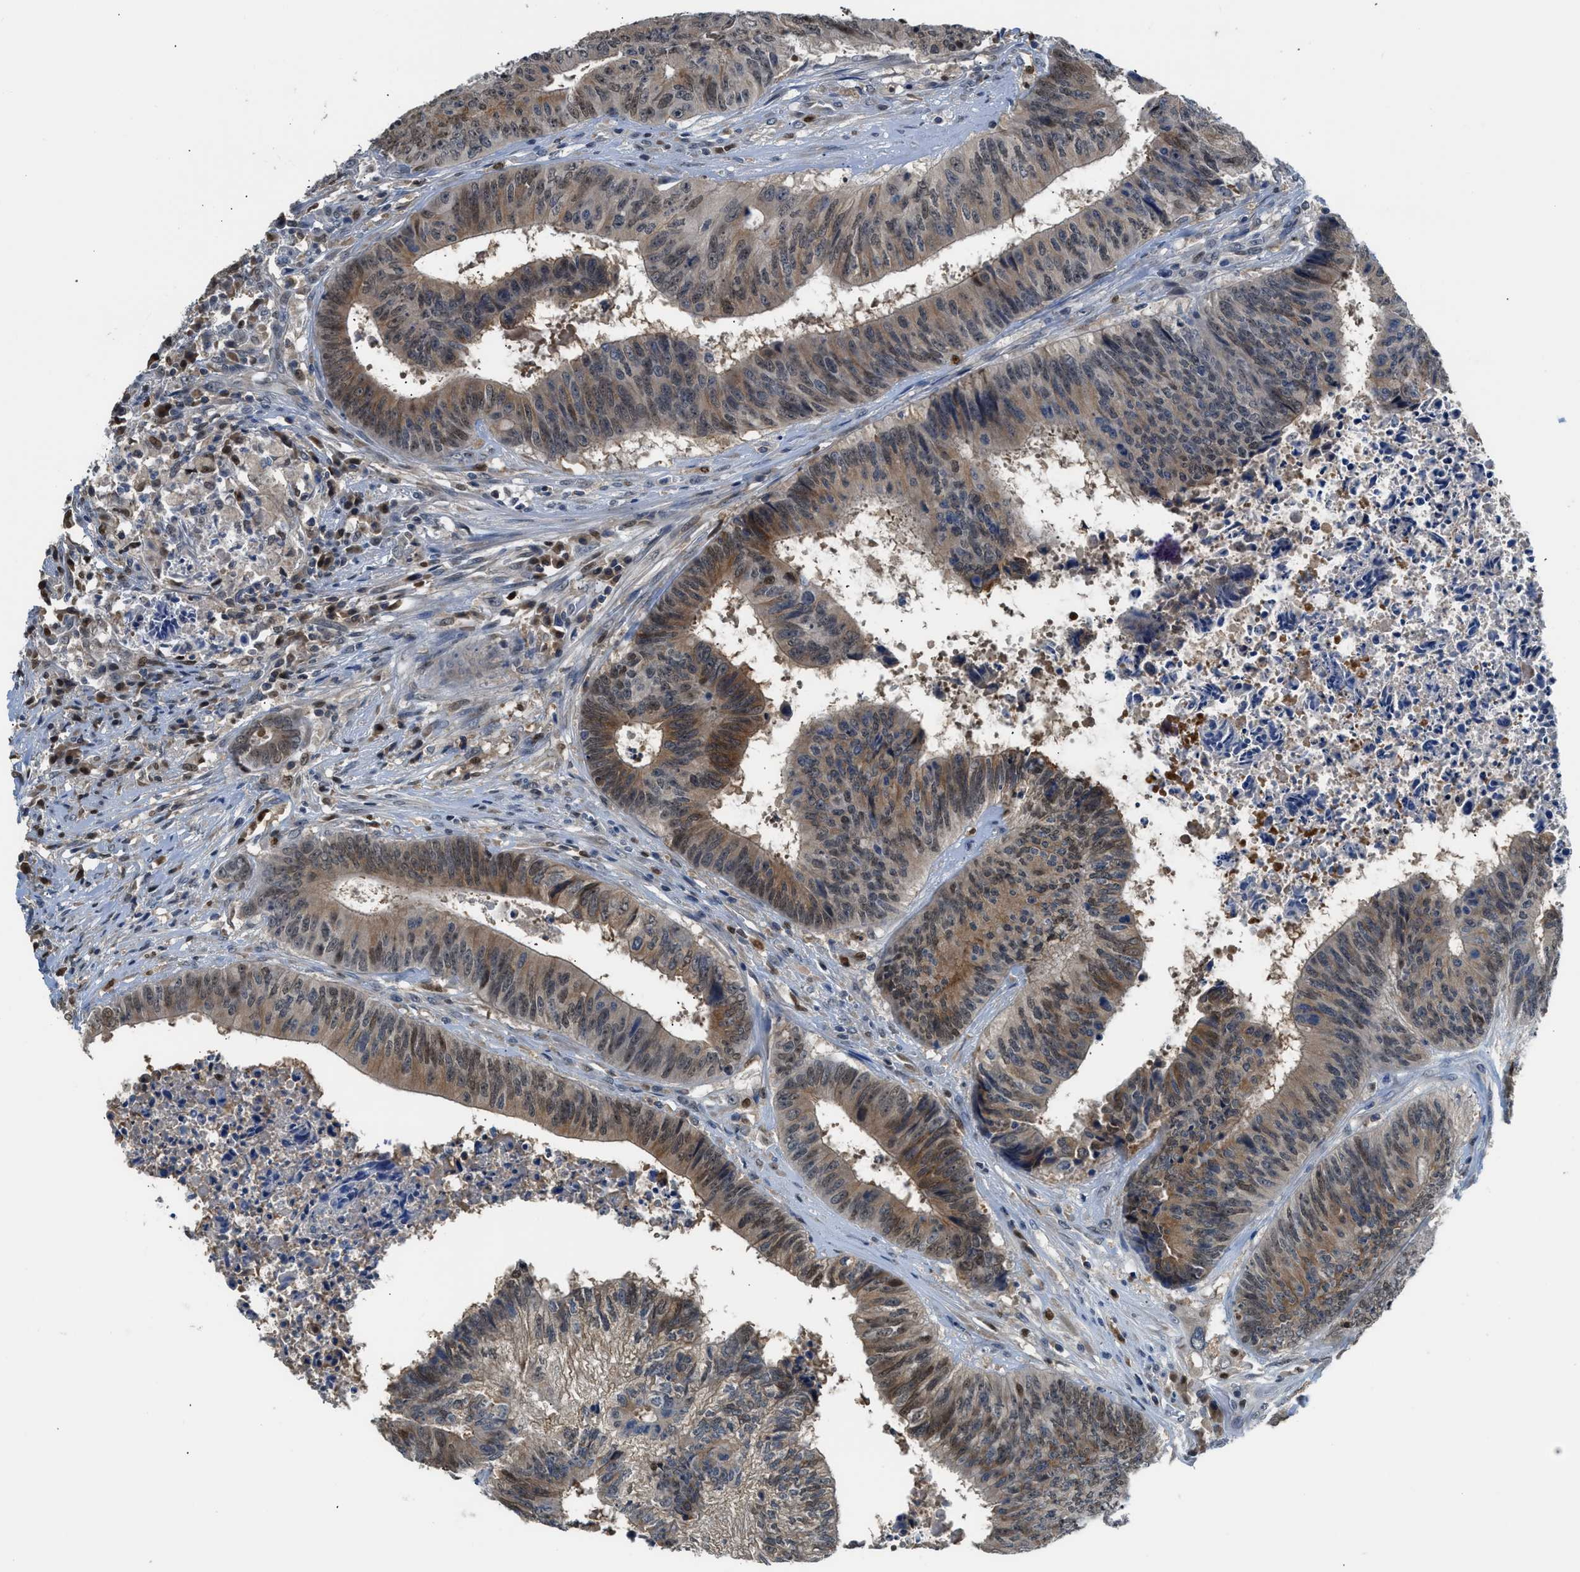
{"staining": {"intensity": "moderate", "quantity": ">75%", "location": "cytoplasmic/membranous"}, "tissue": "colorectal cancer", "cell_type": "Tumor cells", "image_type": "cancer", "snomed": [{"axis": "morphology", "description": "Adenocarcinoma, NOS"}, {"axis": "topography", "description": "Rectum"}], "caption": "A high-resolution micrograph shows immunohistochemistry (IHC) staining of colorectal adenocarcinoma, which exhibits moderate cytoplasmic/membranous staining in about >75% of tumor cells. (DAB (3,3'-diaminobenzidine) = brown stain, brightfield microscopy at high magnification).", "gene": "ALX1", "patient": {"sex": "male", "age": 84}}